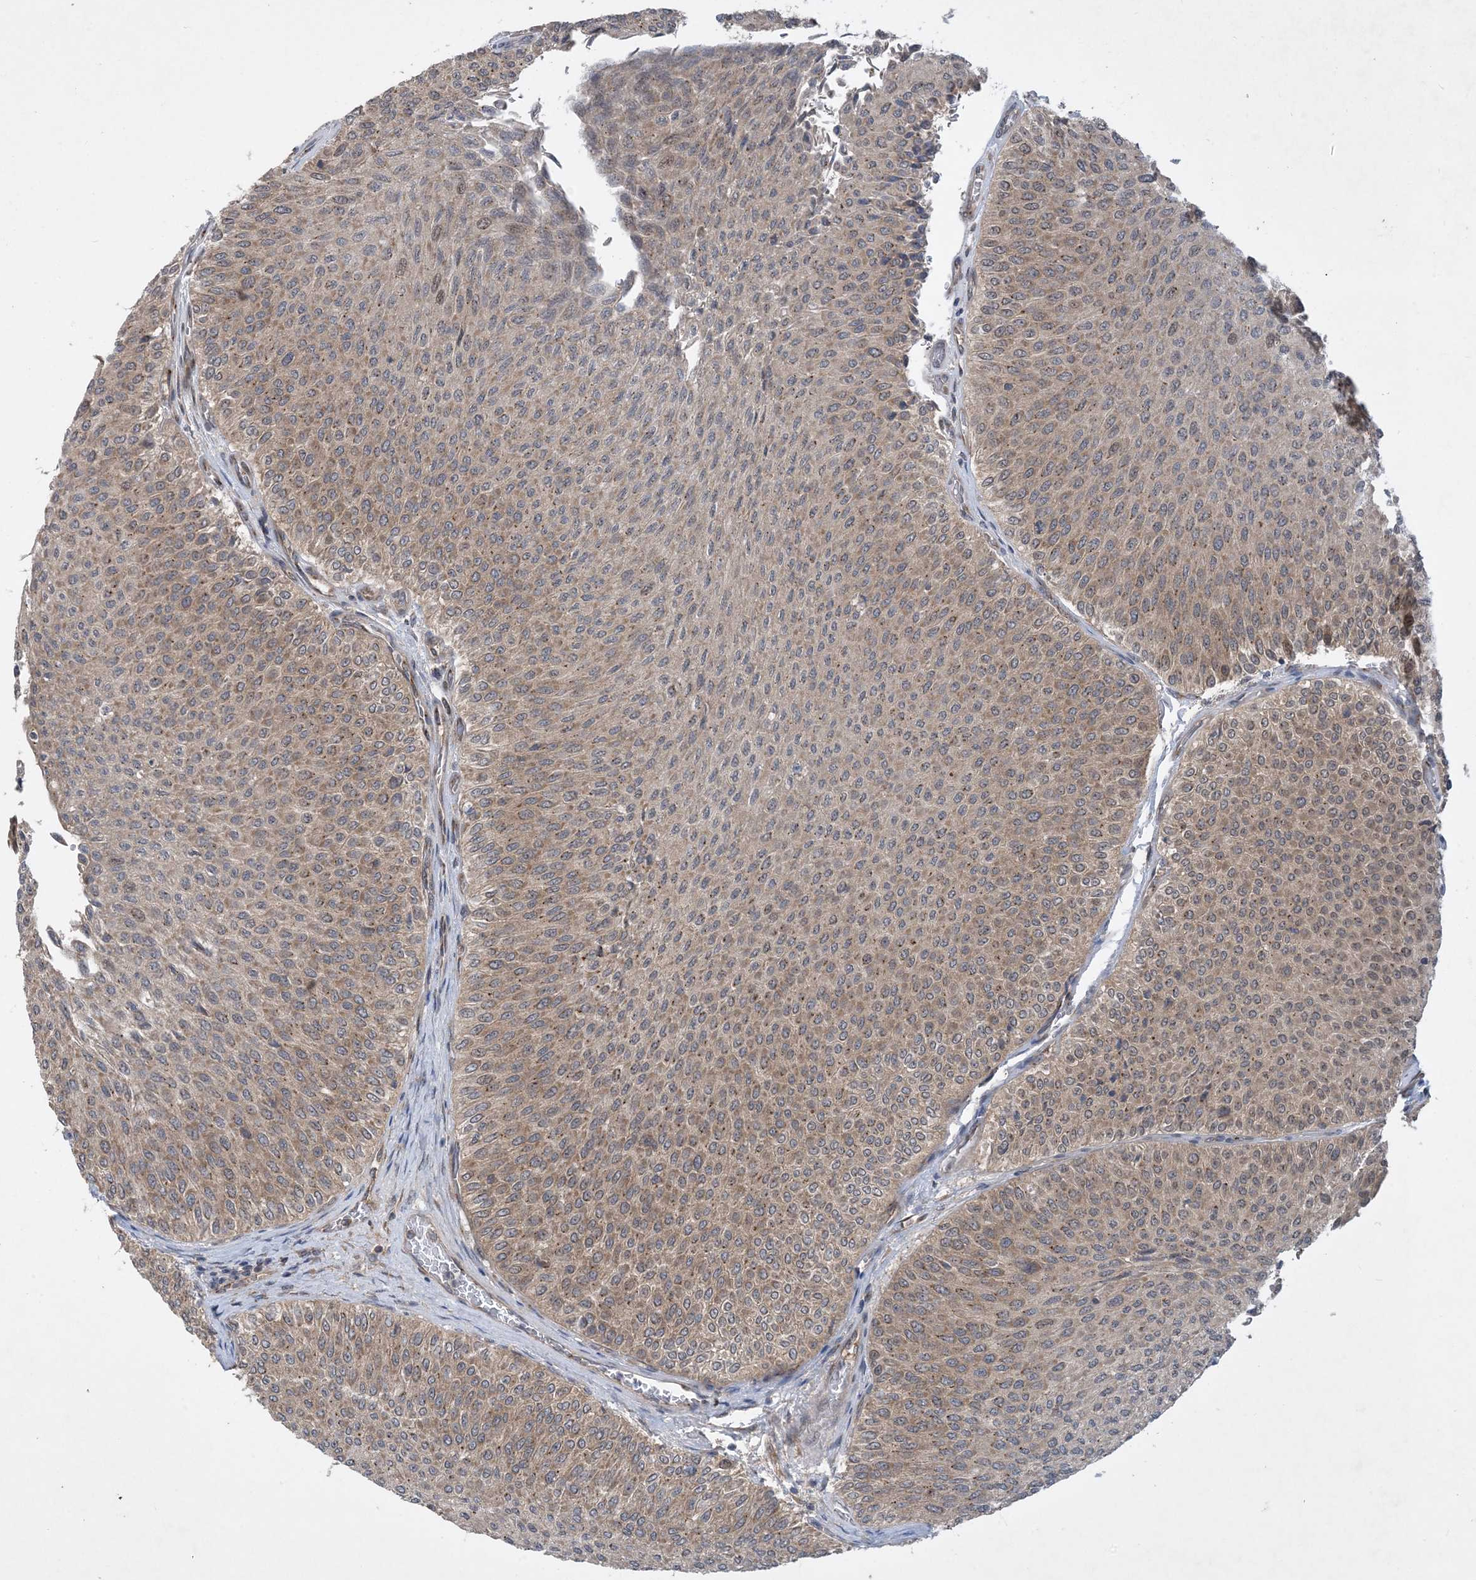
{"staining": {"intensity": "moderate", "quantity": ">75%", "location": "cytoplasmic/membranous"}, "tissue": "urothelial cancer", "cell_type": "Tumor cells", "image_type": "cancer", "snomed": [{"axis": "morphology", "description": "Urothelial carcinoma, Low grade"}, {"axis": "topography", "description": "Urinary bladder"}], "caption": "Moderate cytoplasmic/membranous staining is present in approximately >75% of tumor cells in urothelial cancer.", "gene": "TINAG", "patient": {"sex": "male", "age": 78}}